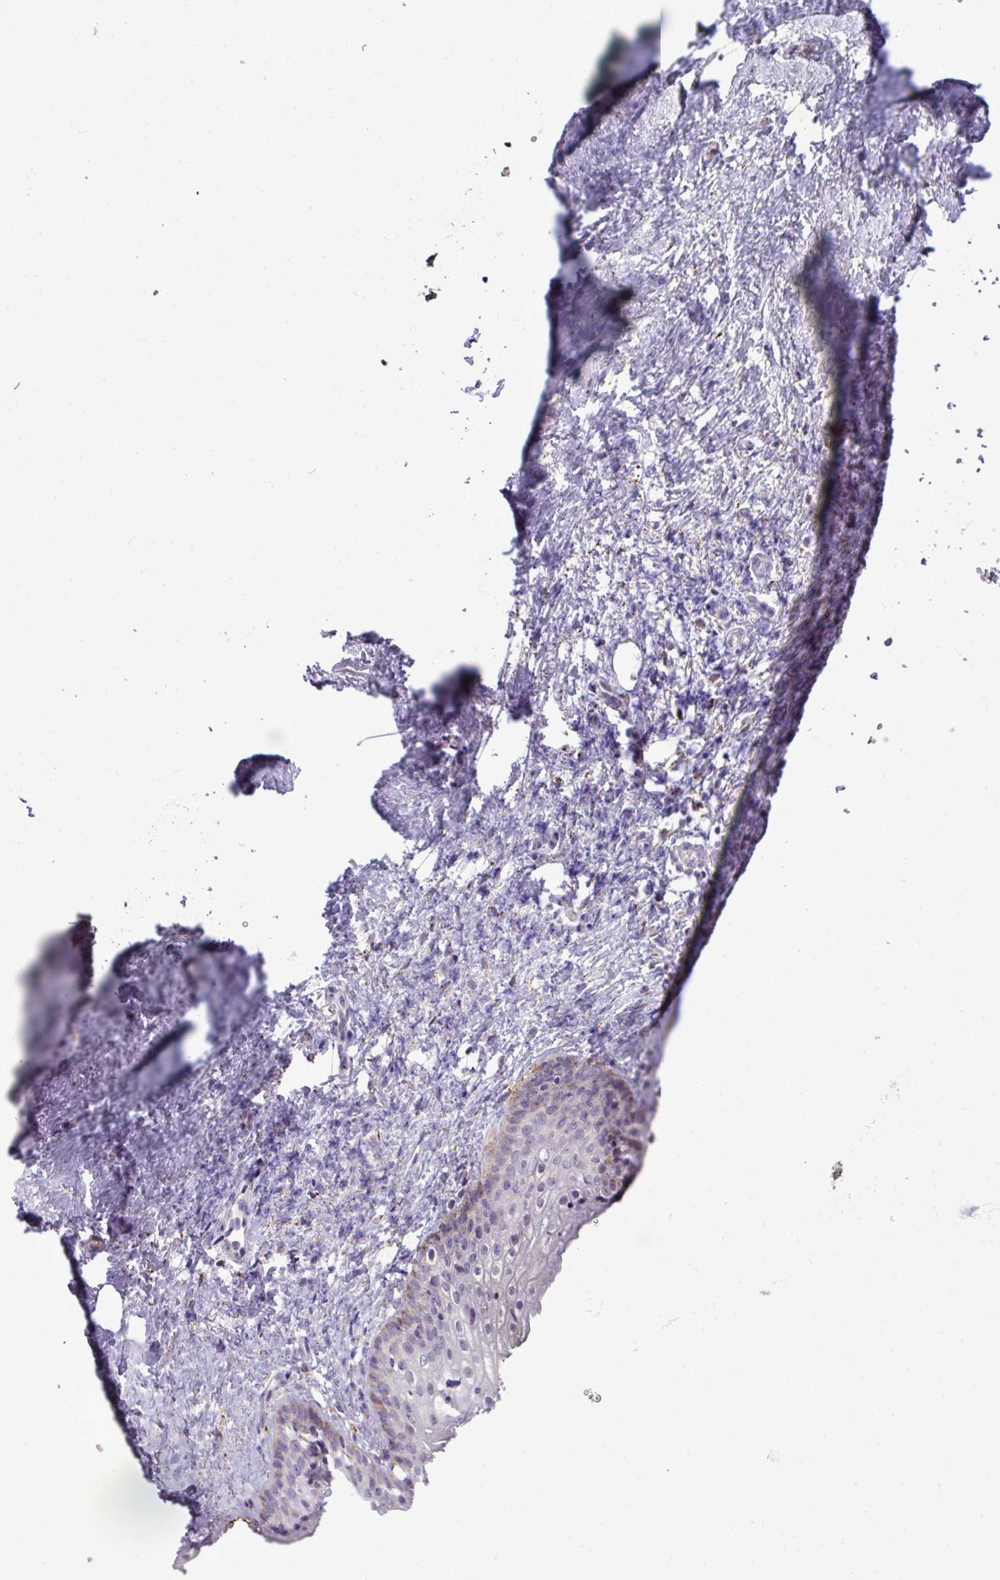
{"staining": {"intensity": "moderate", "quantity": "25%-75%", "location": "cytoplasmic/membranous"}, "tissue": "vagina", "cell_type": "Squamous epithelial cells", "image_type": "normal", "snomed": [{"axis": "morphology", "description": "Normal tissue, NOS"}, {"axis": "topography", "description": "Vagina"}], "caption": "This photomicrograph shows immunohistochemistry (IHC) staining of benign vagina, with medium moderate cytoplasmic/membranous expression in about 25%-75% of squamous epithelial cells.", "gene": "SGPP1", "patient": {"sex": "female", "age": 59}}